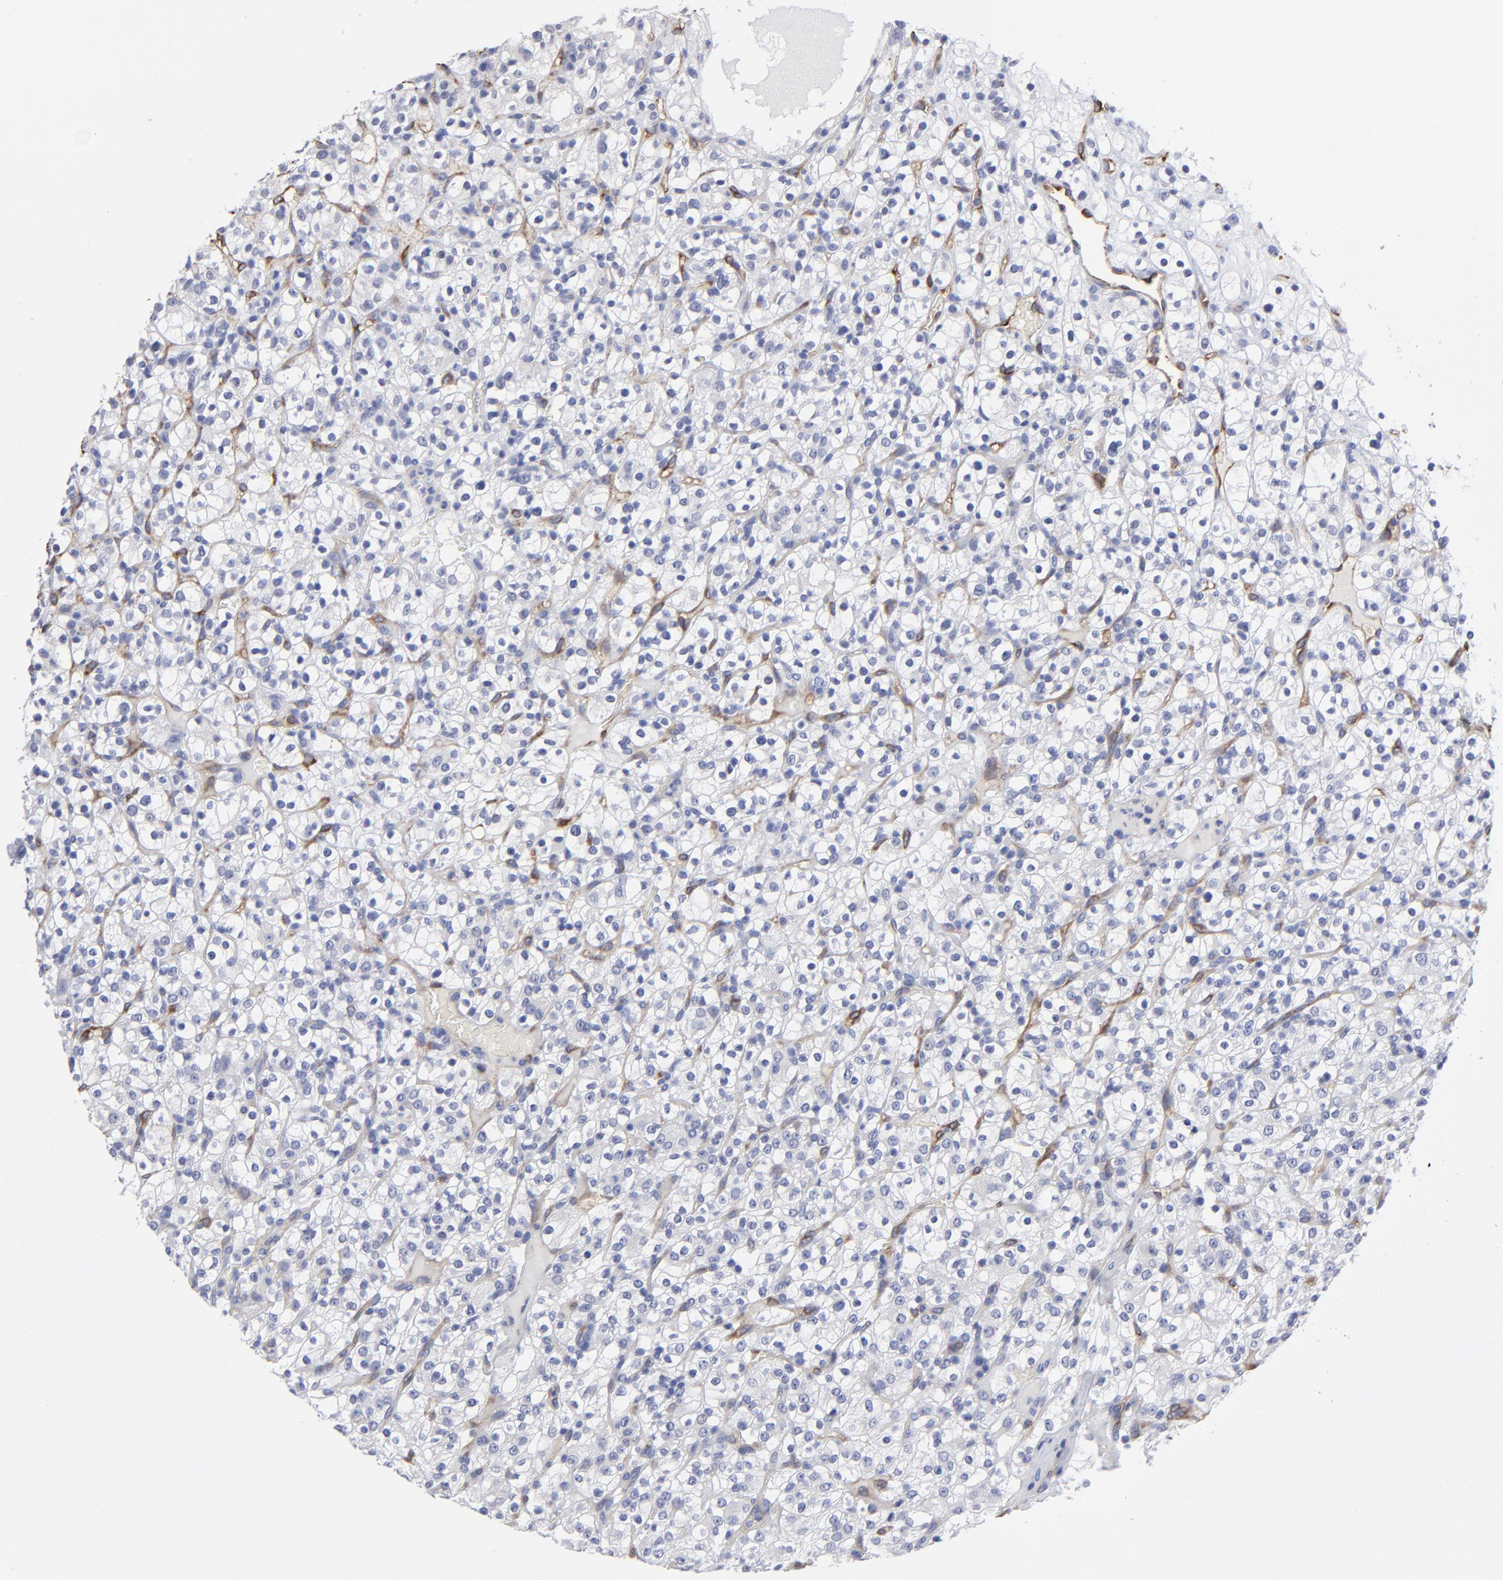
{"staining": {"intensity": "negative", "quantity": "none", "location": "none"}, "tissue": "renal cancer", "cell_type": "Tumor cells", "image_type": "cancer", "snomed": [{"axis": "morphology", "description": "Normal tissue, NOS"}, {"axis": "morphology", "description": "Adenocarcinoma, NOS"}, {"axis": "topography", "description": "Kidney"}], "caption": "Immunohistochemistry (IHC) micrograph of human renal cancer (adenocarcinoma) stained for a protein (brown), which demonstrates no staining in tumor cells.", "gene": "CILP", "patient": {"sex": "female", "age": 72}}